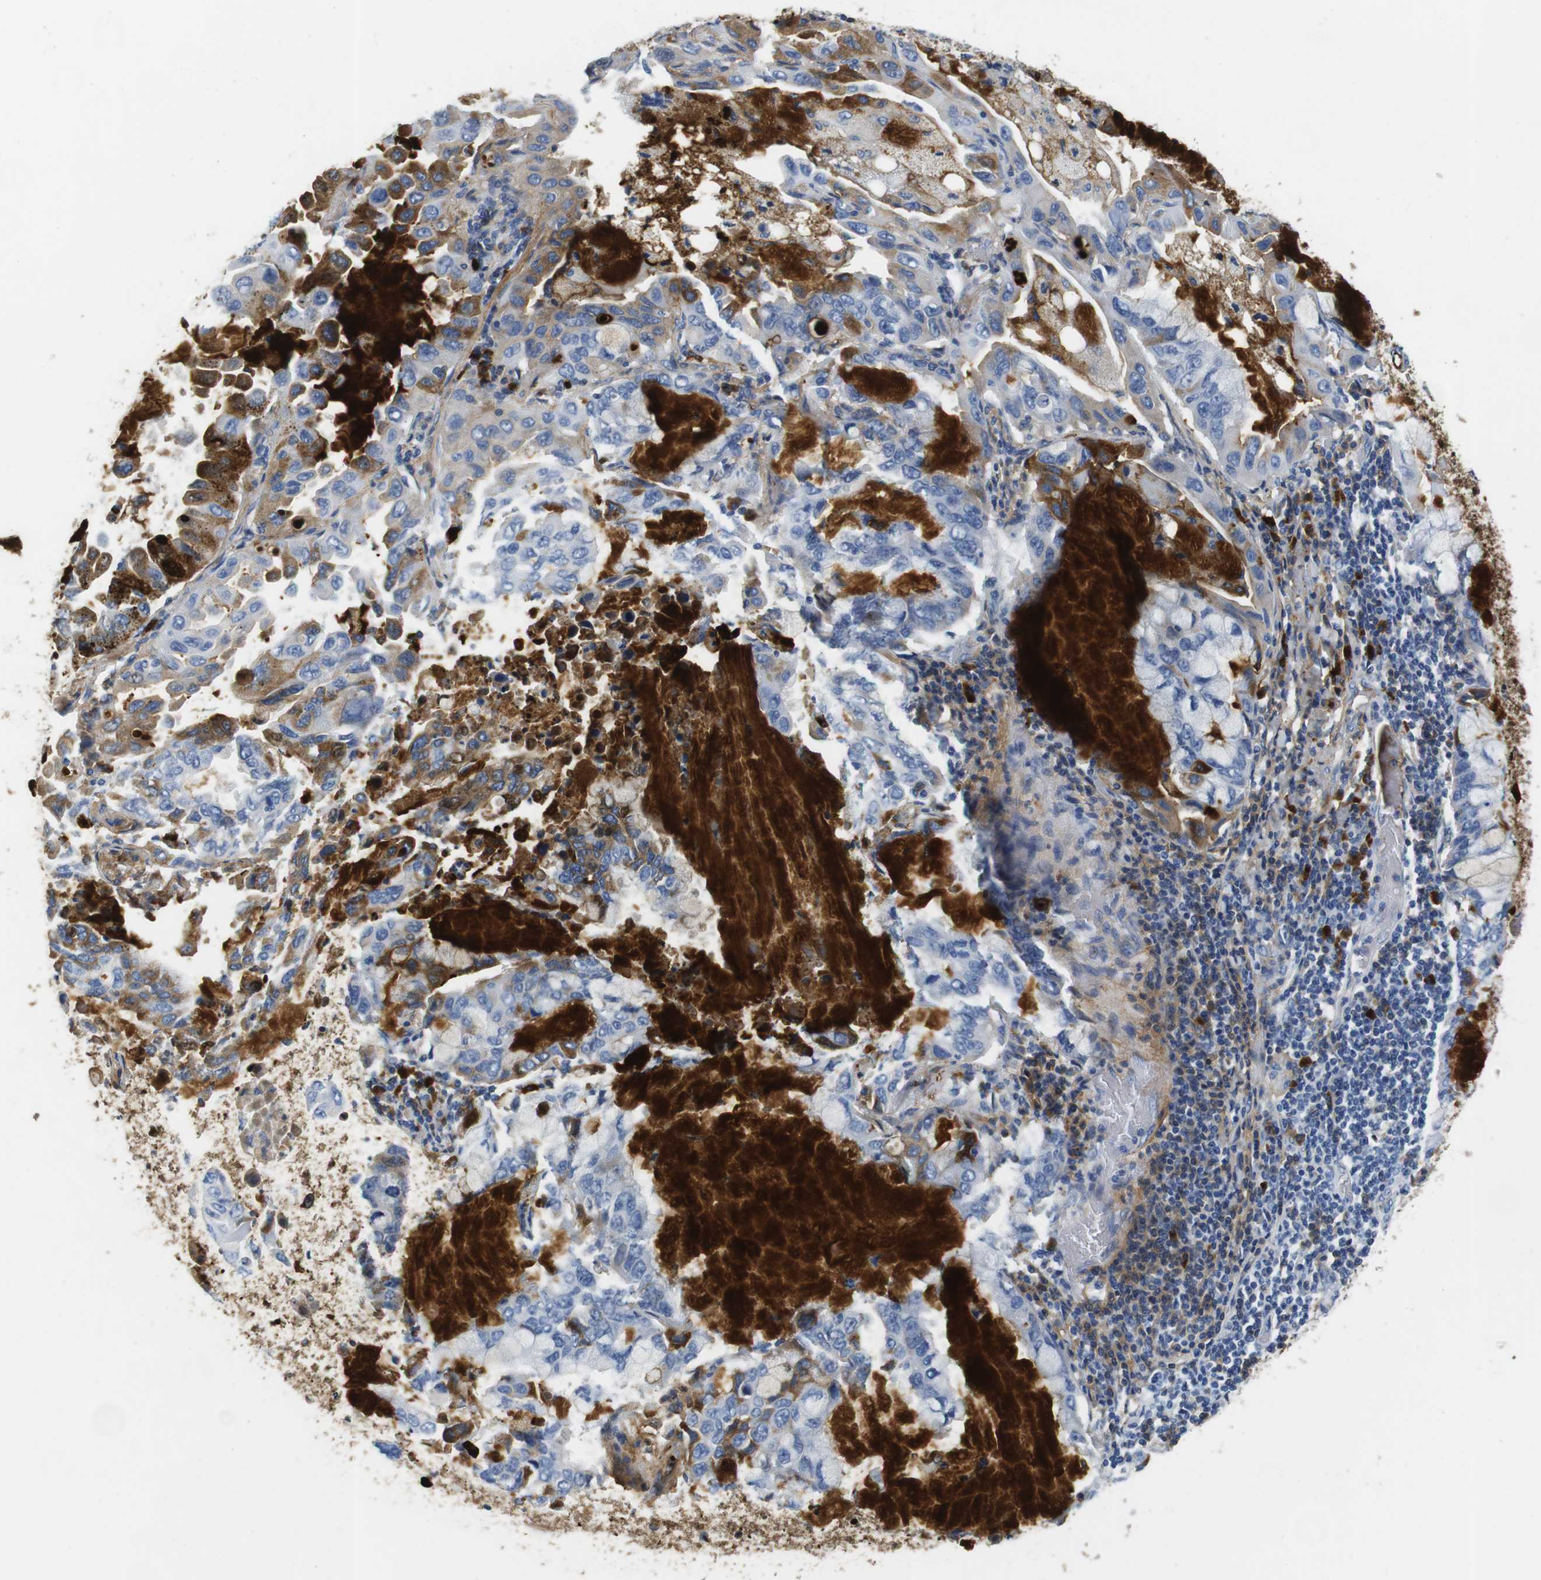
{"staining": {"intensity": "moderate", "quantity": "<25%", "location": "cytoplasmic/membranous"}, "tissue": "lung cancer", "cell_type": "Tumor cells", "image_type": "cancer", "snomed": [{"axis": "morphology", "description": "Adenocarcinoma, NOS"}, {"axis": "topography", "description": "Lung"}], "caption": "A histopathology image of lung cancer (adenocarcinoma) stained for a protein demonstrates moderate cytoplasmic/membranous brown staining in tumor cells.", "gene": "IGKC", "patient": {"sex": "male", "age": 64}}